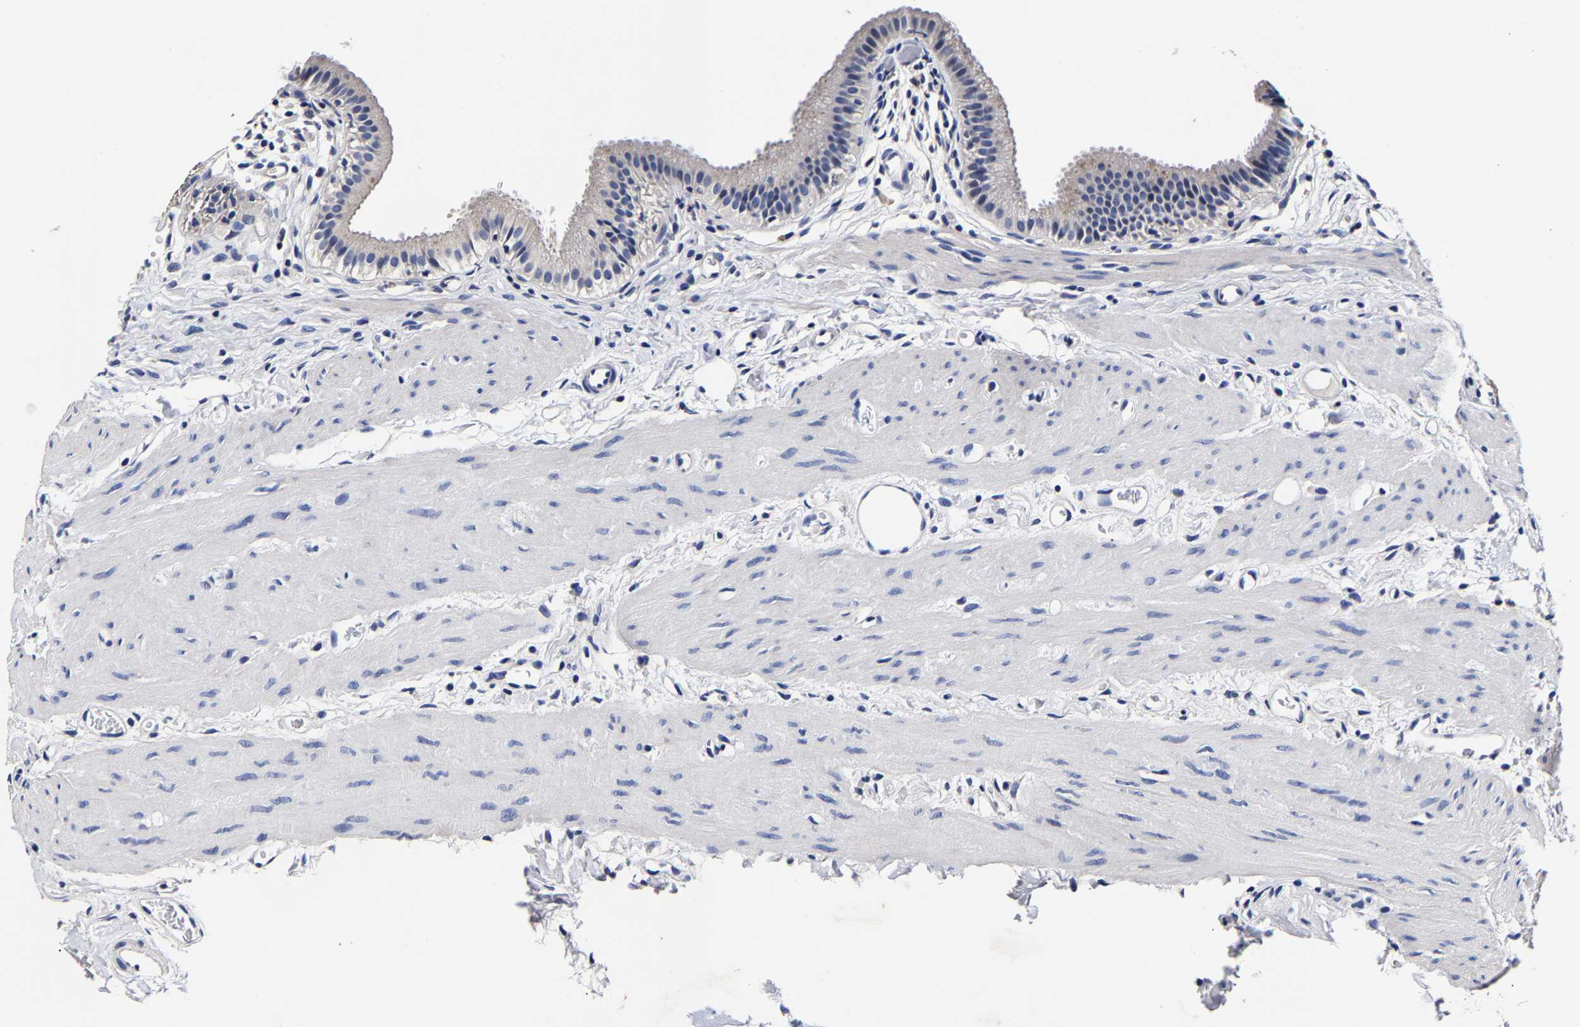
{"staining": {"intensity": "negative", "quantity": "none", "location": "none"}, "tissue": "gallbladder", "cell_type": "Glandular cells", "image_type": "normal", "snomed": [{"axis": "morphology", "description": "Normal tissue, NOS"}, {"axis": "topography", "description": "Gallbladder"}], "caption": "IHC photomicrograph of unremarkable human gallbladder stained for a protein (brown), which displays no positivity in glandular cells. (Brightfield microscopy of DAB (3,3'-diaminobenzidine) IHC at high magnification).", "gene": "AKAP4", "patient": {"sex": "female", "age": 26}}